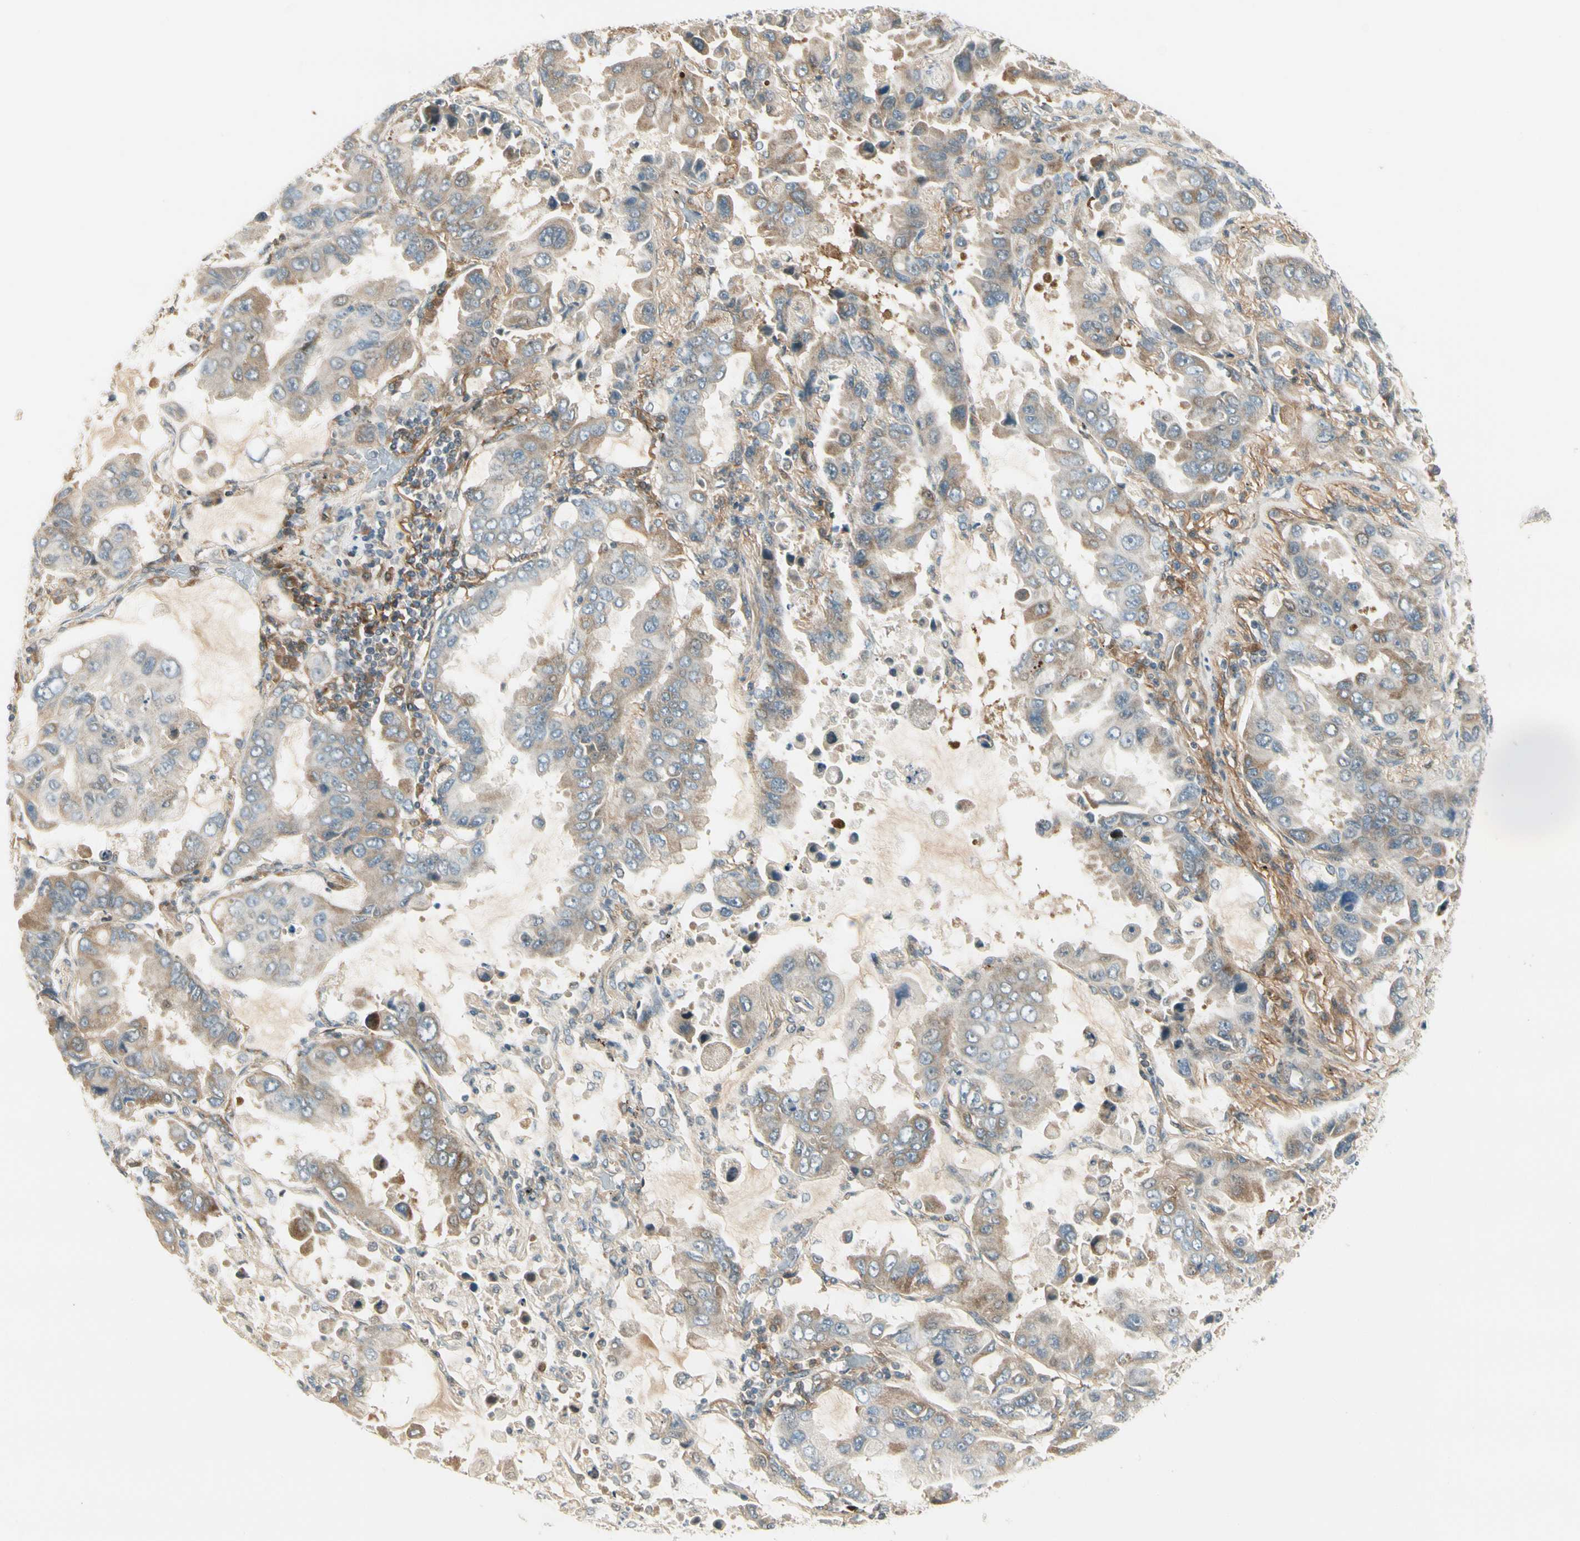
{"staining": {"intensity": "moderate", "quantity": "25%-75%", "location": "cytoplasmic/membranous"}, "tissue": "lung cancer", "cell_type": "Tumor cells", "image_type": "cancer", "snomed": [{"axis": "morphology", "description": "Adenocarcinoma, NOS"}, {"axis": "topography", "description": "Lung"}], "caption": "Human lung cancer (adenocarcinoma) stained with a brown dye reveals moderate cytoplasmic/membranous positive expression in about 25%-75% of tumor cells.", "gene": "EPHB3", "patient": {"sex": "male", "age": 64}}